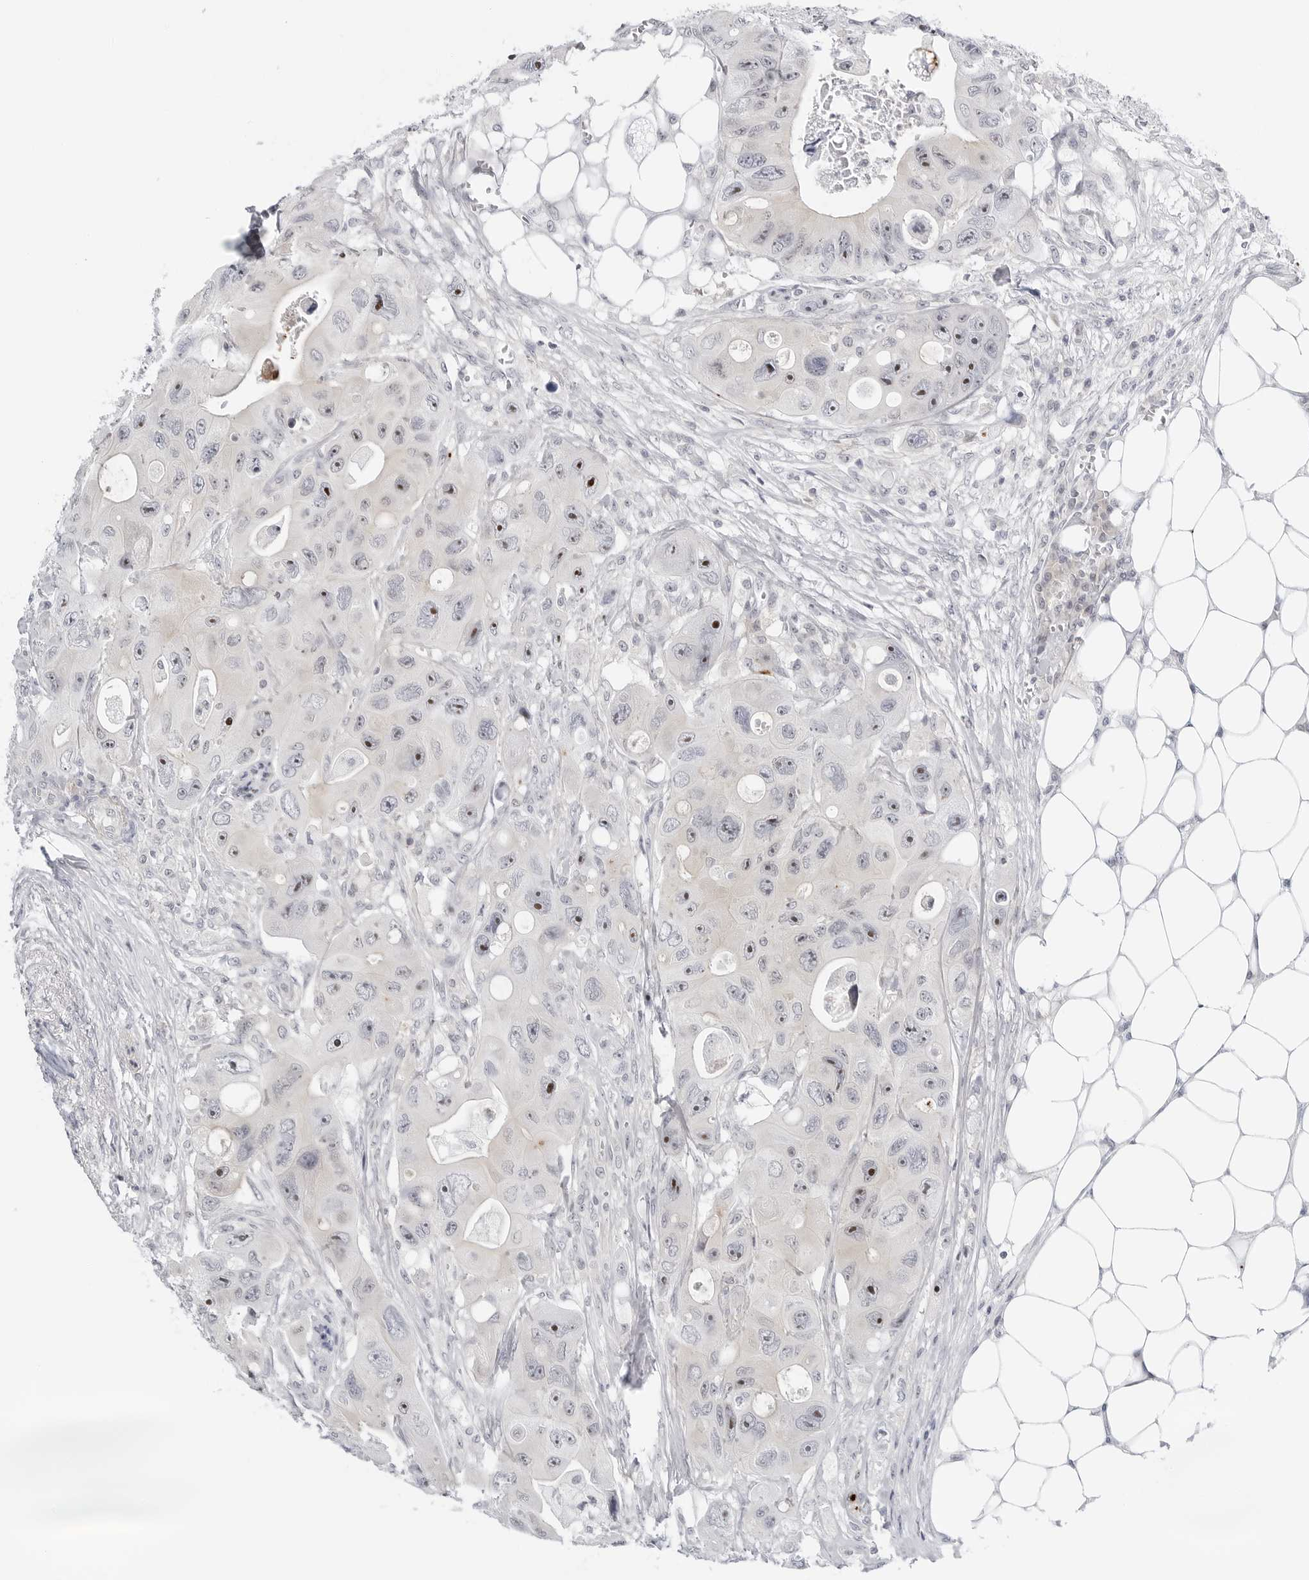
{"staining": {"intensity": "moderate", "quantity": "25%-75%", "location": "nuclear"}, "tissue": "colorectal cancer", "cell_type": "Tumor cells", "image_type": "cancer", "snomed": [{"axis": "morphology", "description": "Adenocarcinoma, NOS"}, {"axis": "topography", "description": "Colon"}], "caption": "Immunohistochemistry micrograph of neoplastic tissue: human adenocarcinoma (colorectal) stained using IHC displays medium levels of moderate protein expression localized specifically in the nuclear of tumor cells, appearing as a nuclear brown color.", "gene": "MAP2K5", "patient": {"sex": "female", "age": 46}}